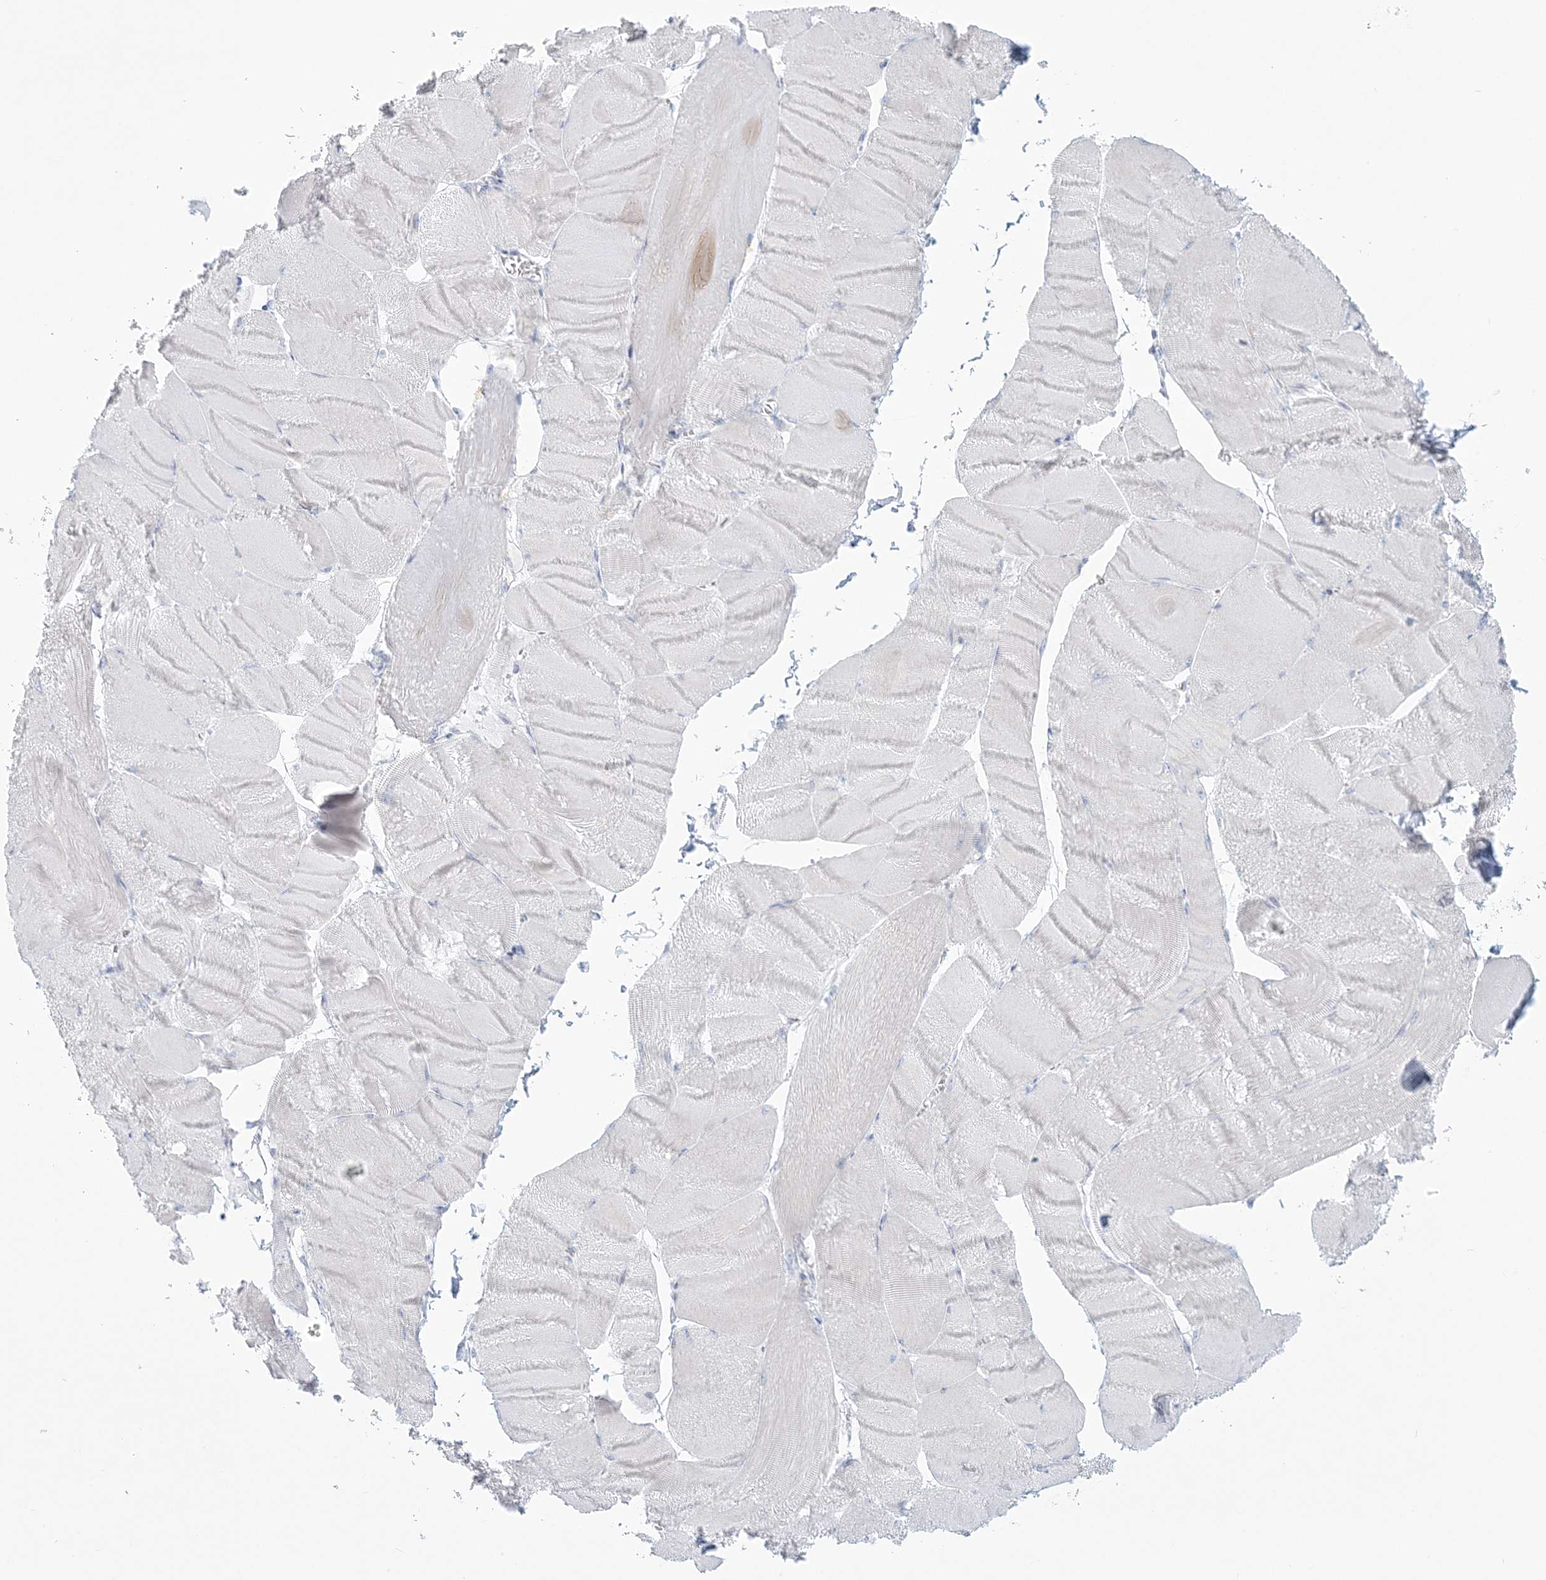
{"staining": {"intensity": "negative", "quantity": "none", "location": "none"}, "tissue": "skeletal muscle", "cell_type": "Myocytes", "image_type": "normal", "snomed": [{"axis": "morphology", "description": "Normal tissue, NOS"}, {"axis": "morphology", "description": "Basal cell carcinoma"}, {"axis": "topography", "description": "Skeletal muscle"}], "caption": "Protein analysis of benign skeletal muscle exhibits no significant expression in myocytes. (DAB (3,3'-diaminobenzidine) immunohistochemistry with hematoxylin counter stain).", "gene": "ADGB", "patient": {"sex": "female", "age": 64}}